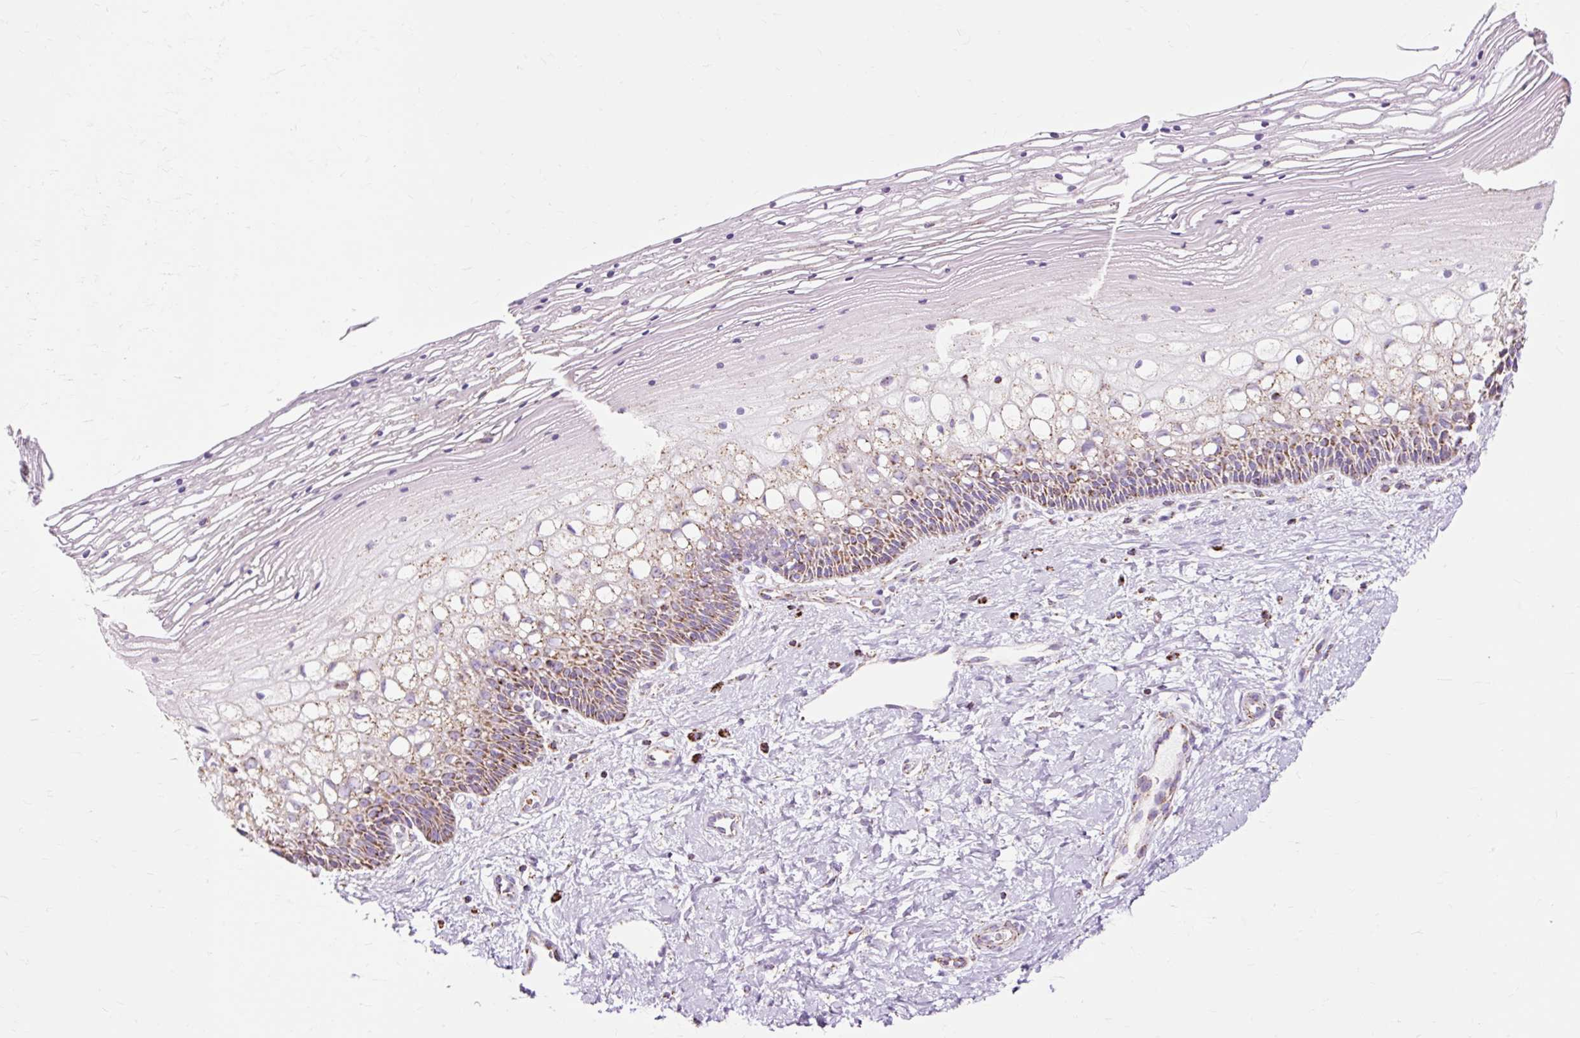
{"staining": {"intensity": "strong", "quantity": "25%-75%", "location": "cytoplasmic/membranous"}, "tissue": "cervix", "cell_type": "Glandular cells", "image_type": "normal", "snomed": [{"axis": "morphology", "description": "Normal tissue, NOS"}, {"axis": "topography", "description": "Cervix"}], "caption": "Brown immunohistochemical staining in normal human cervix demonstrates strong cytoplasmic/membranous positivity in approximately 25%-75% of glandular cells. The protein is shown in brown color, while the nuclei are stained blue.", "gene": "DLAT", "patient": {"sex": "female", "age": 36}}